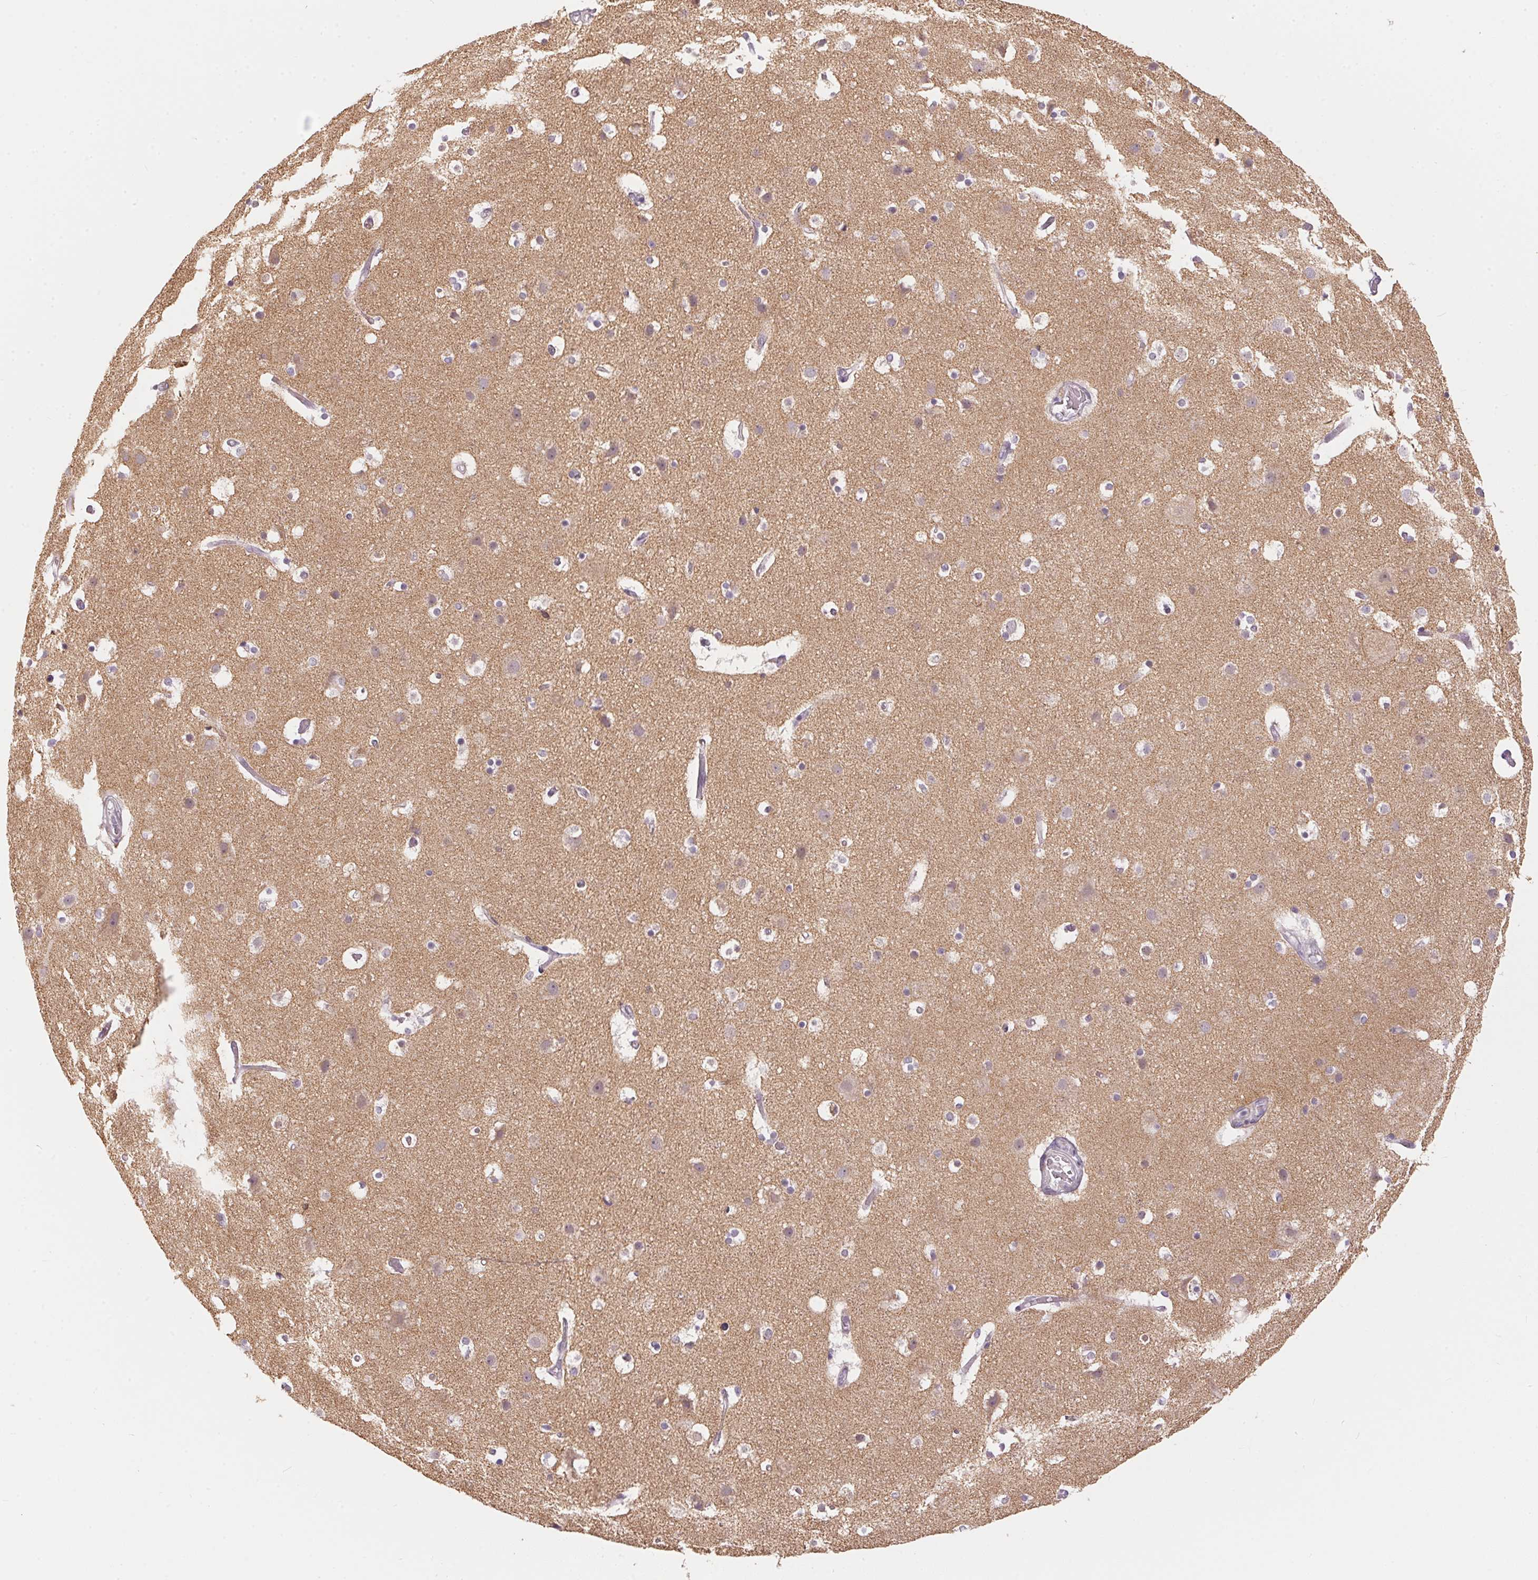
{"staining": {"intensity": "negative", "quantity": "none", "location": "none"}, "tissue": "cerebral cortex", "cell_type": "Endothelial cells", "image_type": "normal", "snomed": [{"axis": "morphology", "description": "Normal tissue, NOS"}, {"axis": "topography", "description": "Cerebral cortex"}], "caption": "DAB (3,3'-diaminobenzidine) immunohistochemical staining of unremarkable human cerebral cortex reveals no significant positivity in endothelial cells. (Stains: DAB (3,3'-diaminobenzidine) IHC with hematoxylin counter stain, Microscopy: brightfield microscopy at high magnification).", "gene": "GDAP1L1", "patient": {"sex": "female", "age": 52}}